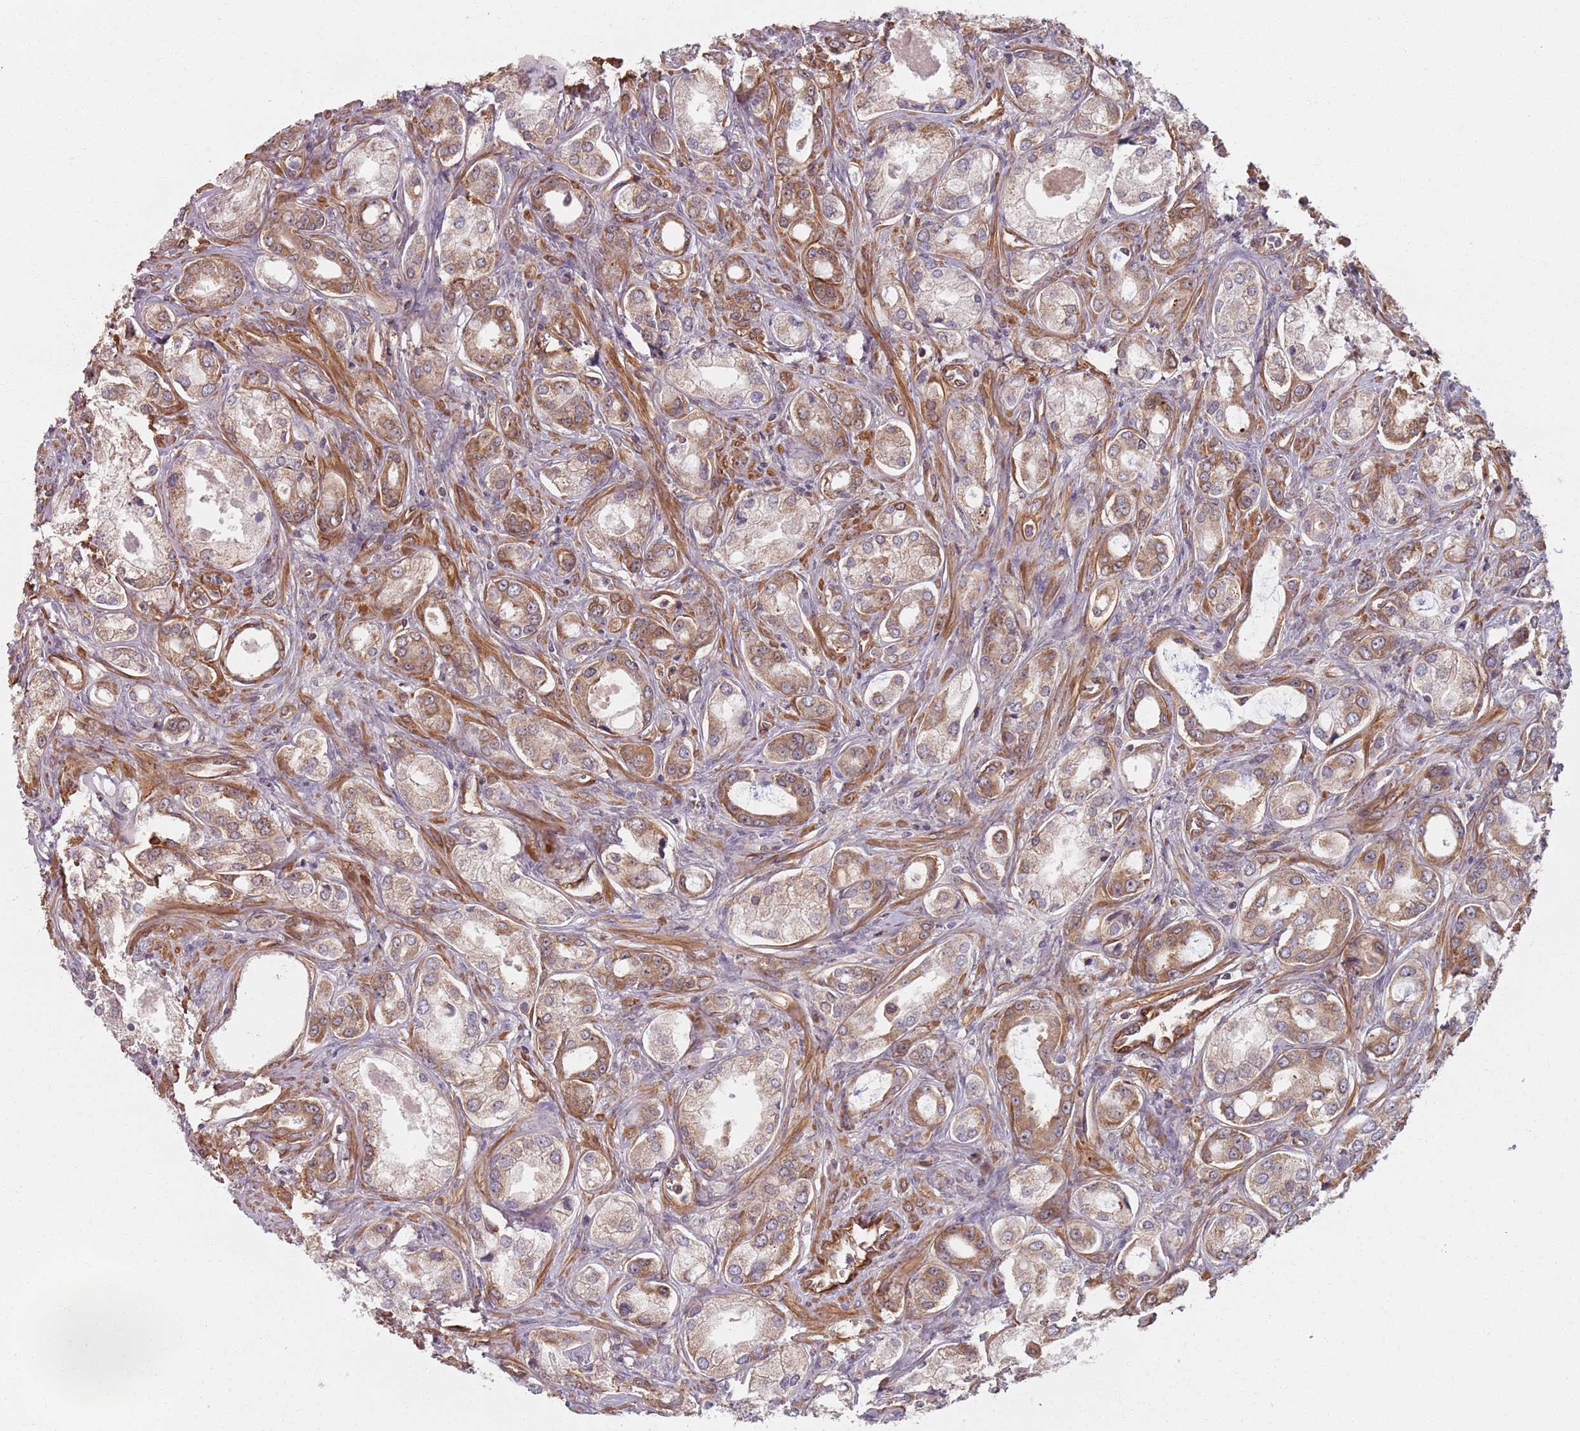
{"staining": {"intensity": "moderate", "quantity": ">75%", "location": "cytoplasmic/membranous"}, "tissue": "prostate cancer", "cell_type": "Tumor cells", "image_type": "cancer", "snomed": [{"axis": "morphology", "description": "Adenocarcinoma, Low grade"}, {"axis": "topography", "description": "Prostate"}], "caption": "Immunohistochemistry (IHC) histopathology image of neoplastic tissue: human prostate cancer (adenocarcinoma (low-grade)) stained using IHC reveals medium levels of moderate protein expression localized specifically in the cytoplasmic/membranous of tumor cells, appearing as a cytoplasmic/membranous brown color.", "gene": "NOTCH3", "patient": {"sex": "male", "age": 68}}